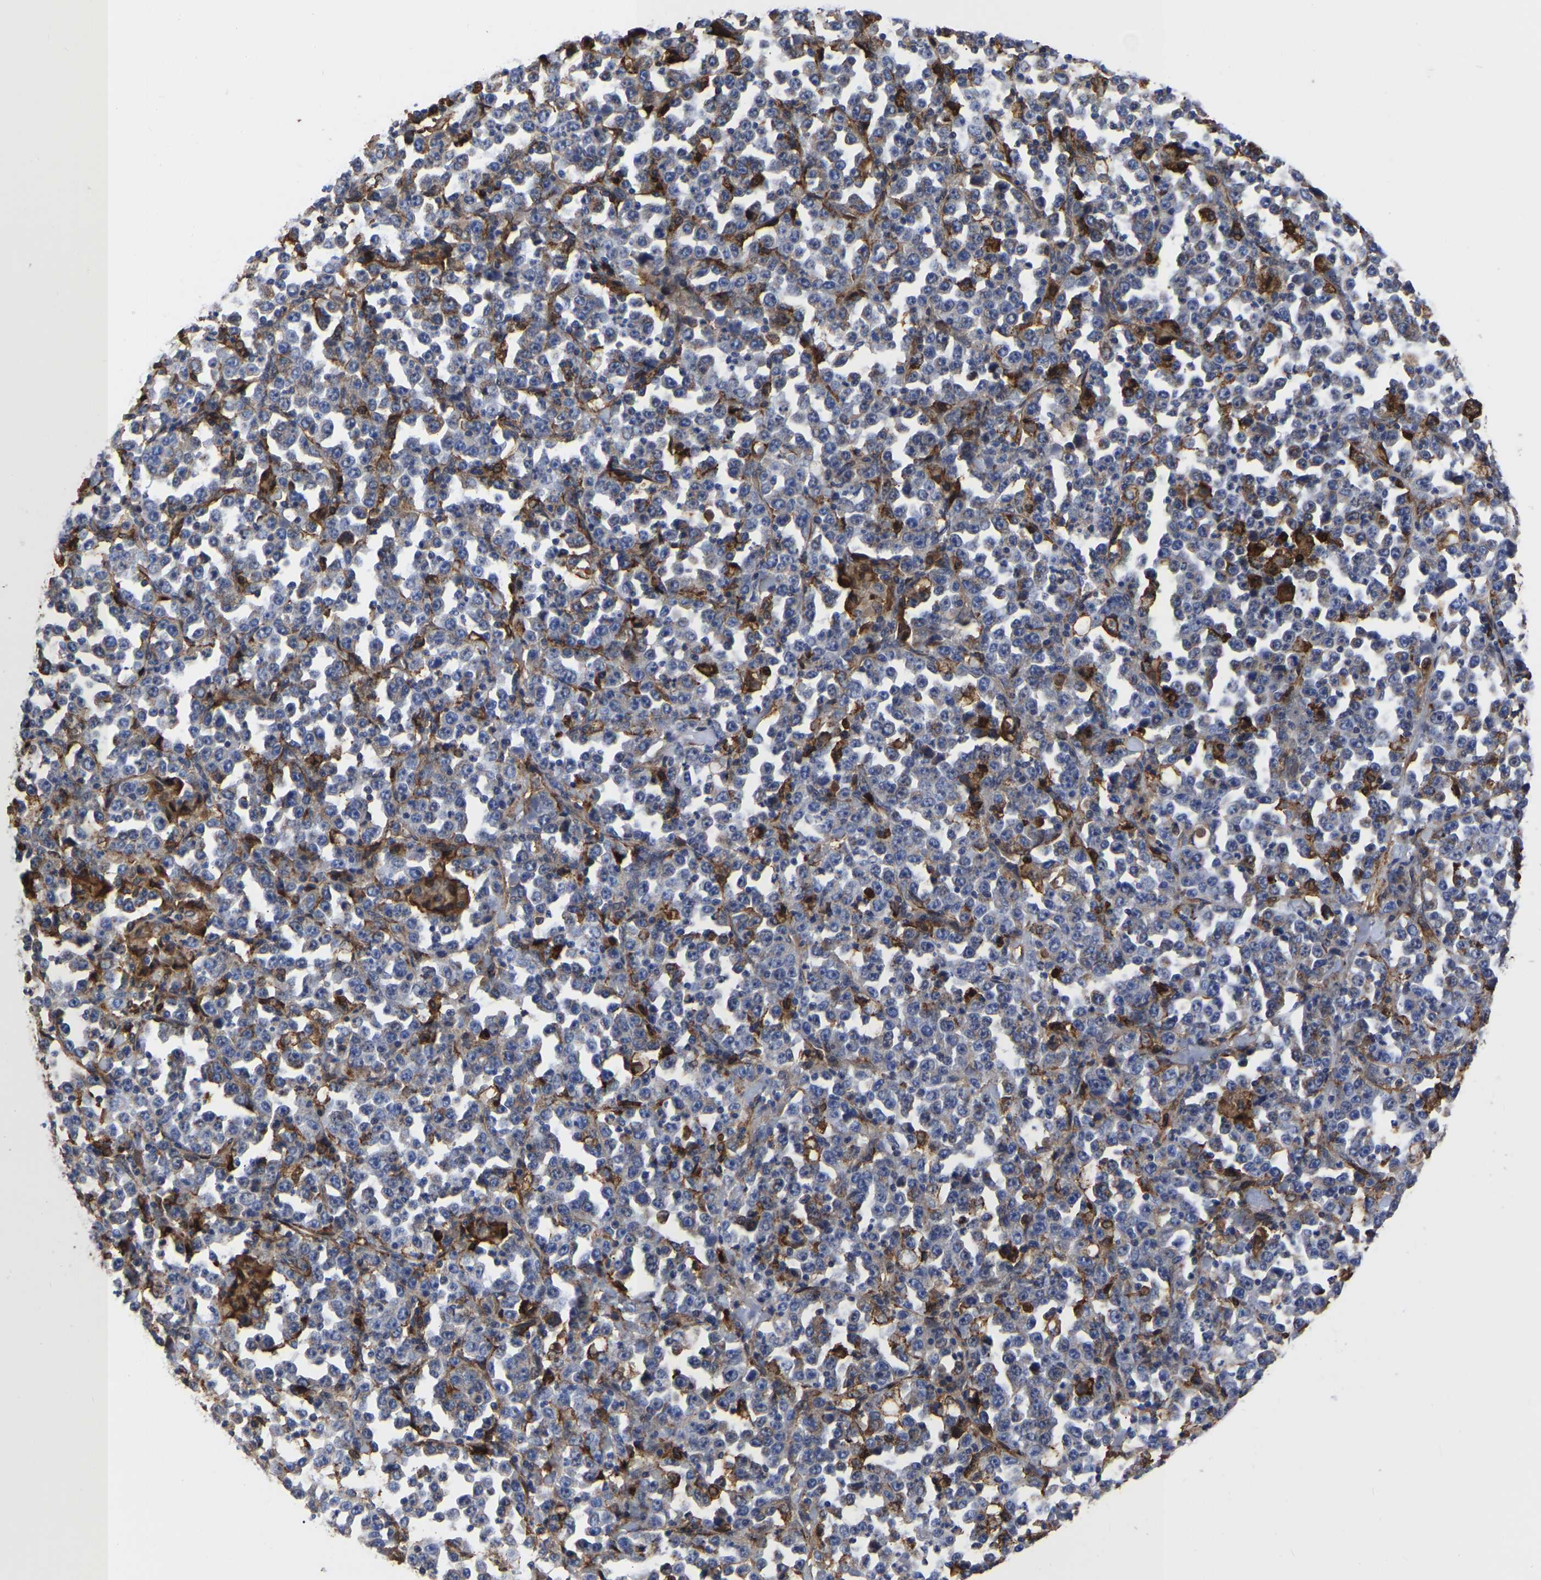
{"staining": {"intensity": "negative", "quantity": "none", "location": "none"}, "tissue": "stomach cancer", "cell_type": "Tumor cells", "image_type": "cancer", "snomed": [{"axis": "morphology", "description": "Normal tissue, NOS"}, {"axis": "morphology", "description": "Adenocarcinoma, NOS"}, {"axis": "topography", "description": "Stomach, upper"}, {"axis": "topography", "description": "Stomach"}], "caption": "A photomicrograph of stomach cancer (adenocarcinoma) stained for a protein exhibits no brown staining in tumor cells. Brightfield microscopy of IHC stained with DAB (3,3'-diaminobenzidine) (brown) and hematoxylin (blue), captured at high magnification.", "gene": "LIF", "patient": {"sex": "male", "age": 59}}